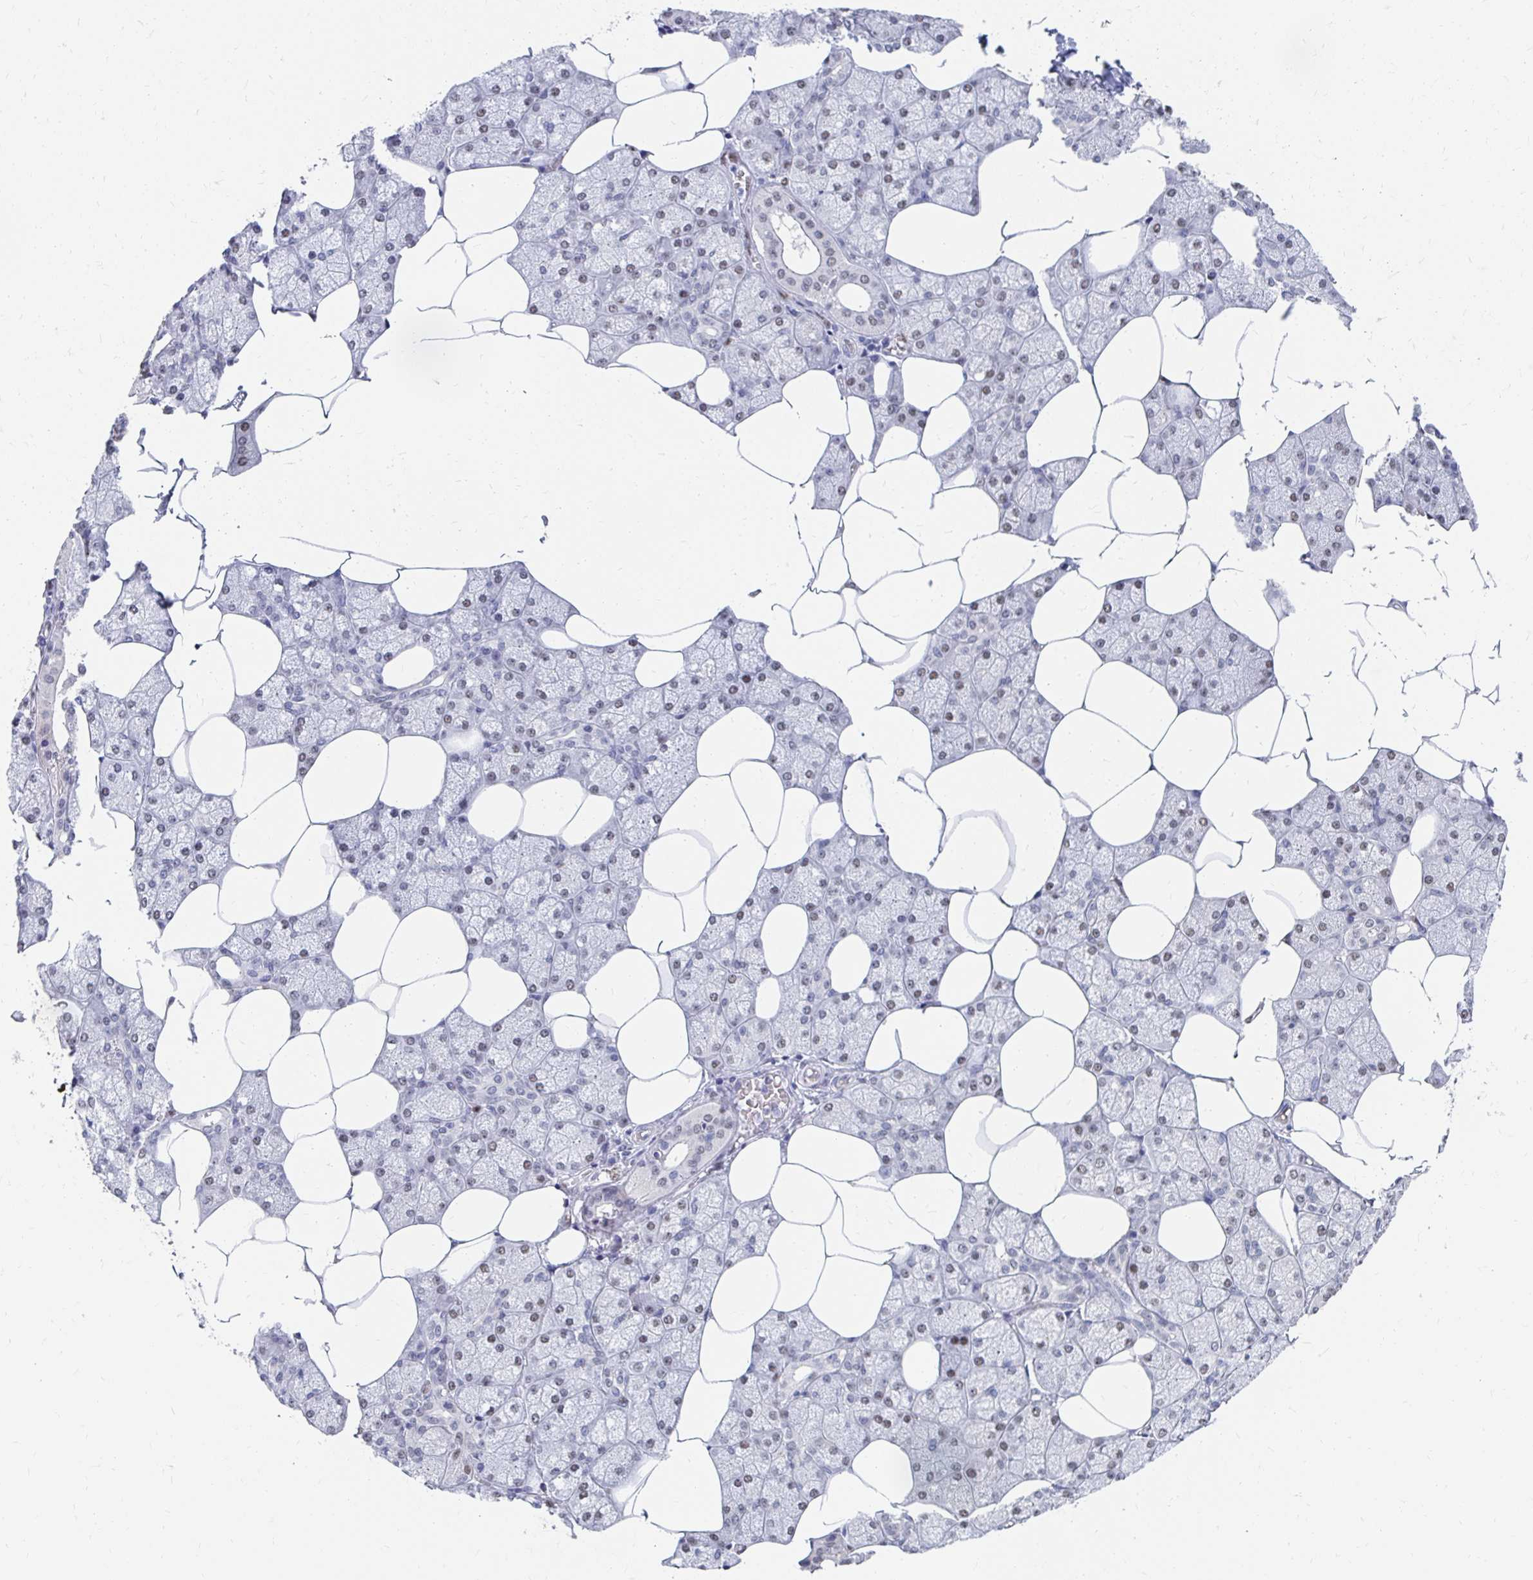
{"staining": {"intensity": "moderate", "quantity": "<25%", "location": "nuclear"}, "tissue": "salivary gland", "cell_type": "Glandular cells", "image_type": "normal", "snomed": [{"axis": "morphology", "description": "Normal tissue, NOS"}, {"axis": "topography", "description": "Salivary gland"}], "caption": "An IHC histopathology image of unremarkable tissue is shown. Protein staining in brown highlights moderate nuclear positivity in salivary gland within glandular cells.", "gene": "CLIC3", "patient": {"sex": "female", "age": 43}}